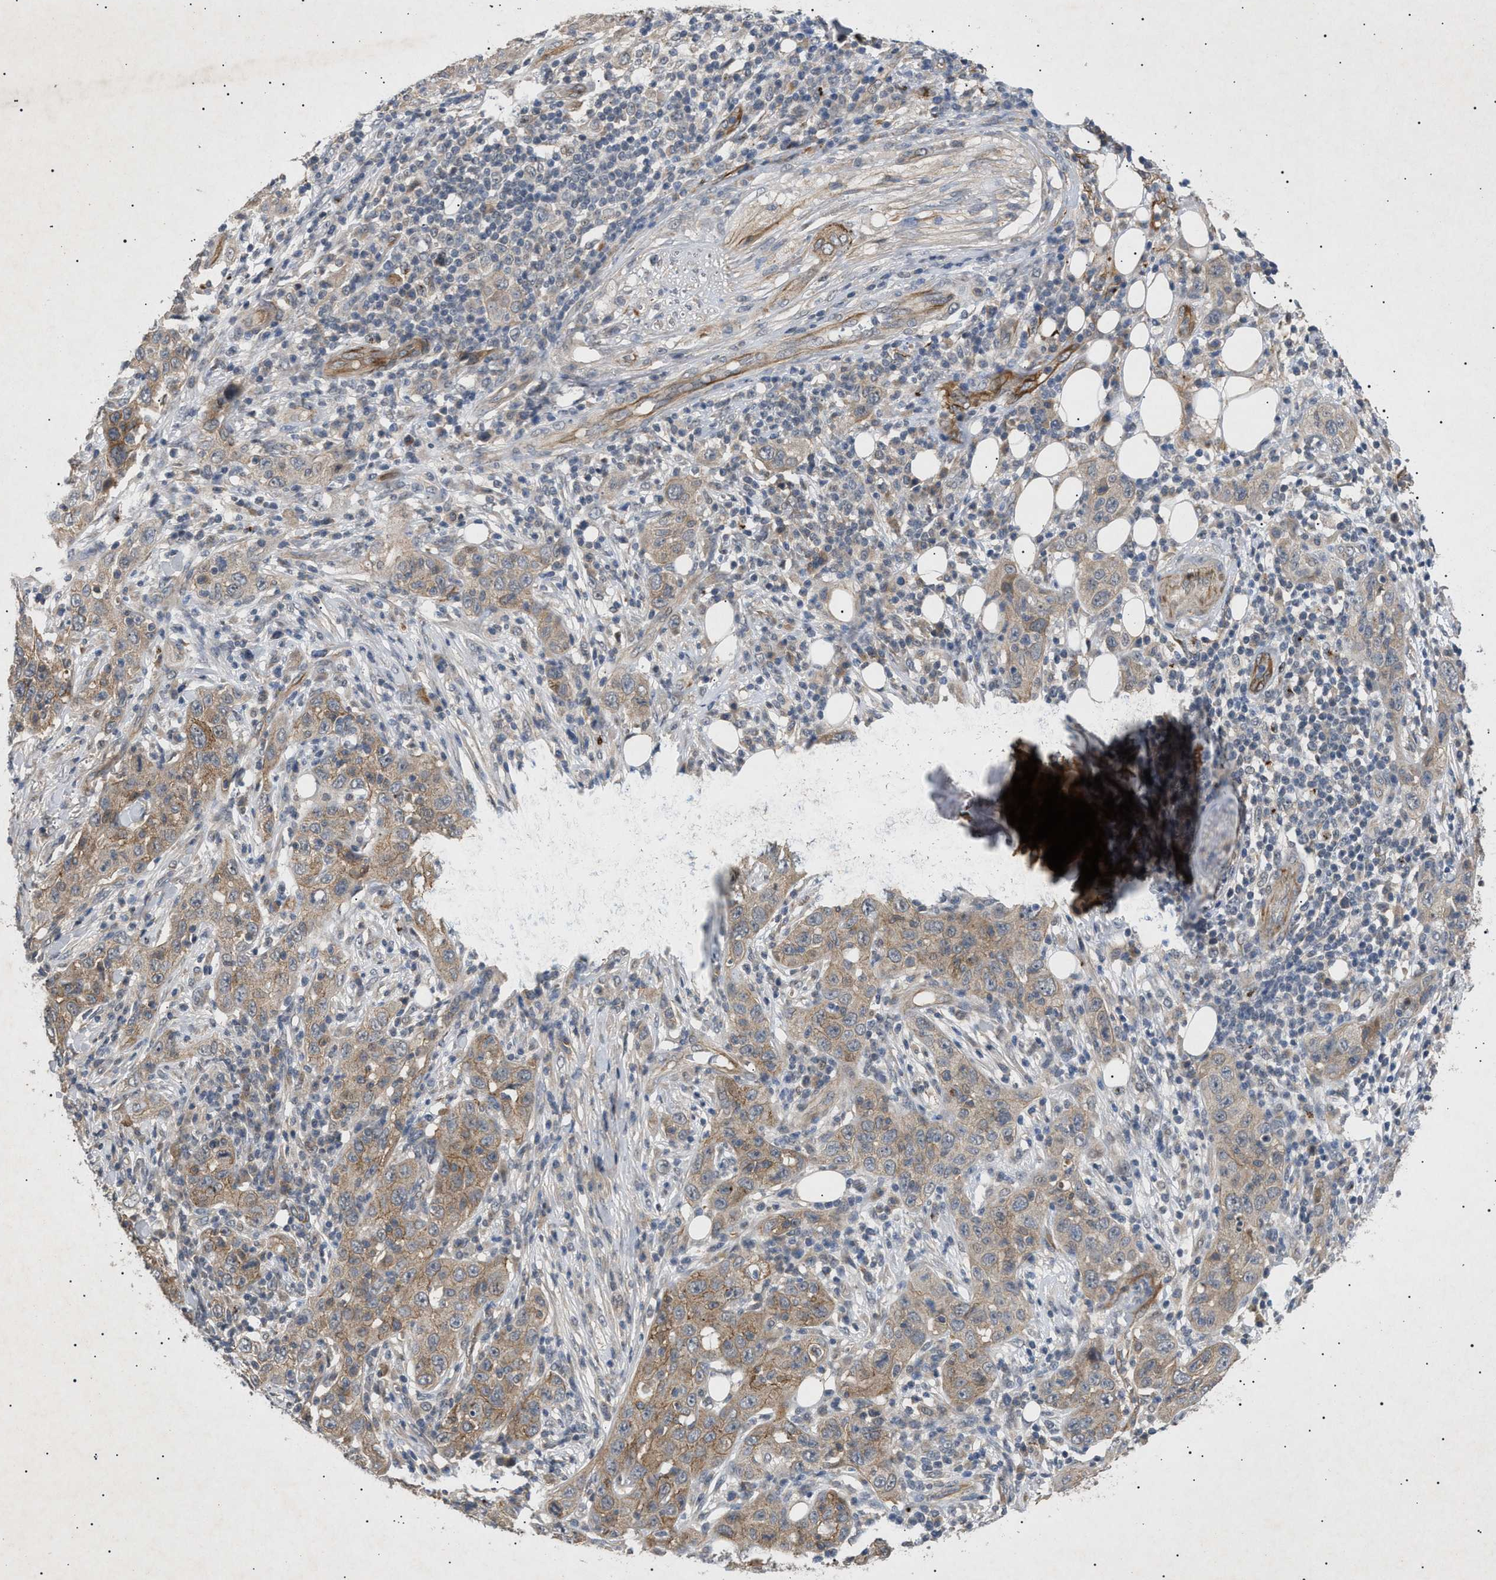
{"staining": {"intensity": "moderate", "quantity": ">75%", "location": "cytoplasmic/membranous"}, "tissue": "skin cancer", "cell_type": "Tumor cells", "image_type": "cancer", "snomed": [{"axis": "morphology", "description": "Squamous cell carcinoma, NOS"}, {"axis": "topography", "description": "Skin"}], "caption": "A brown stain labels moderate cytoplasmic/membranous staining of a protein in human skin cancer (squamous cell carcinoma) tumor cells. (IHC, brightfield microscopy, high magnification).", "gene": "SIRT5", "patient": {"sex": "female", "age": 88}}